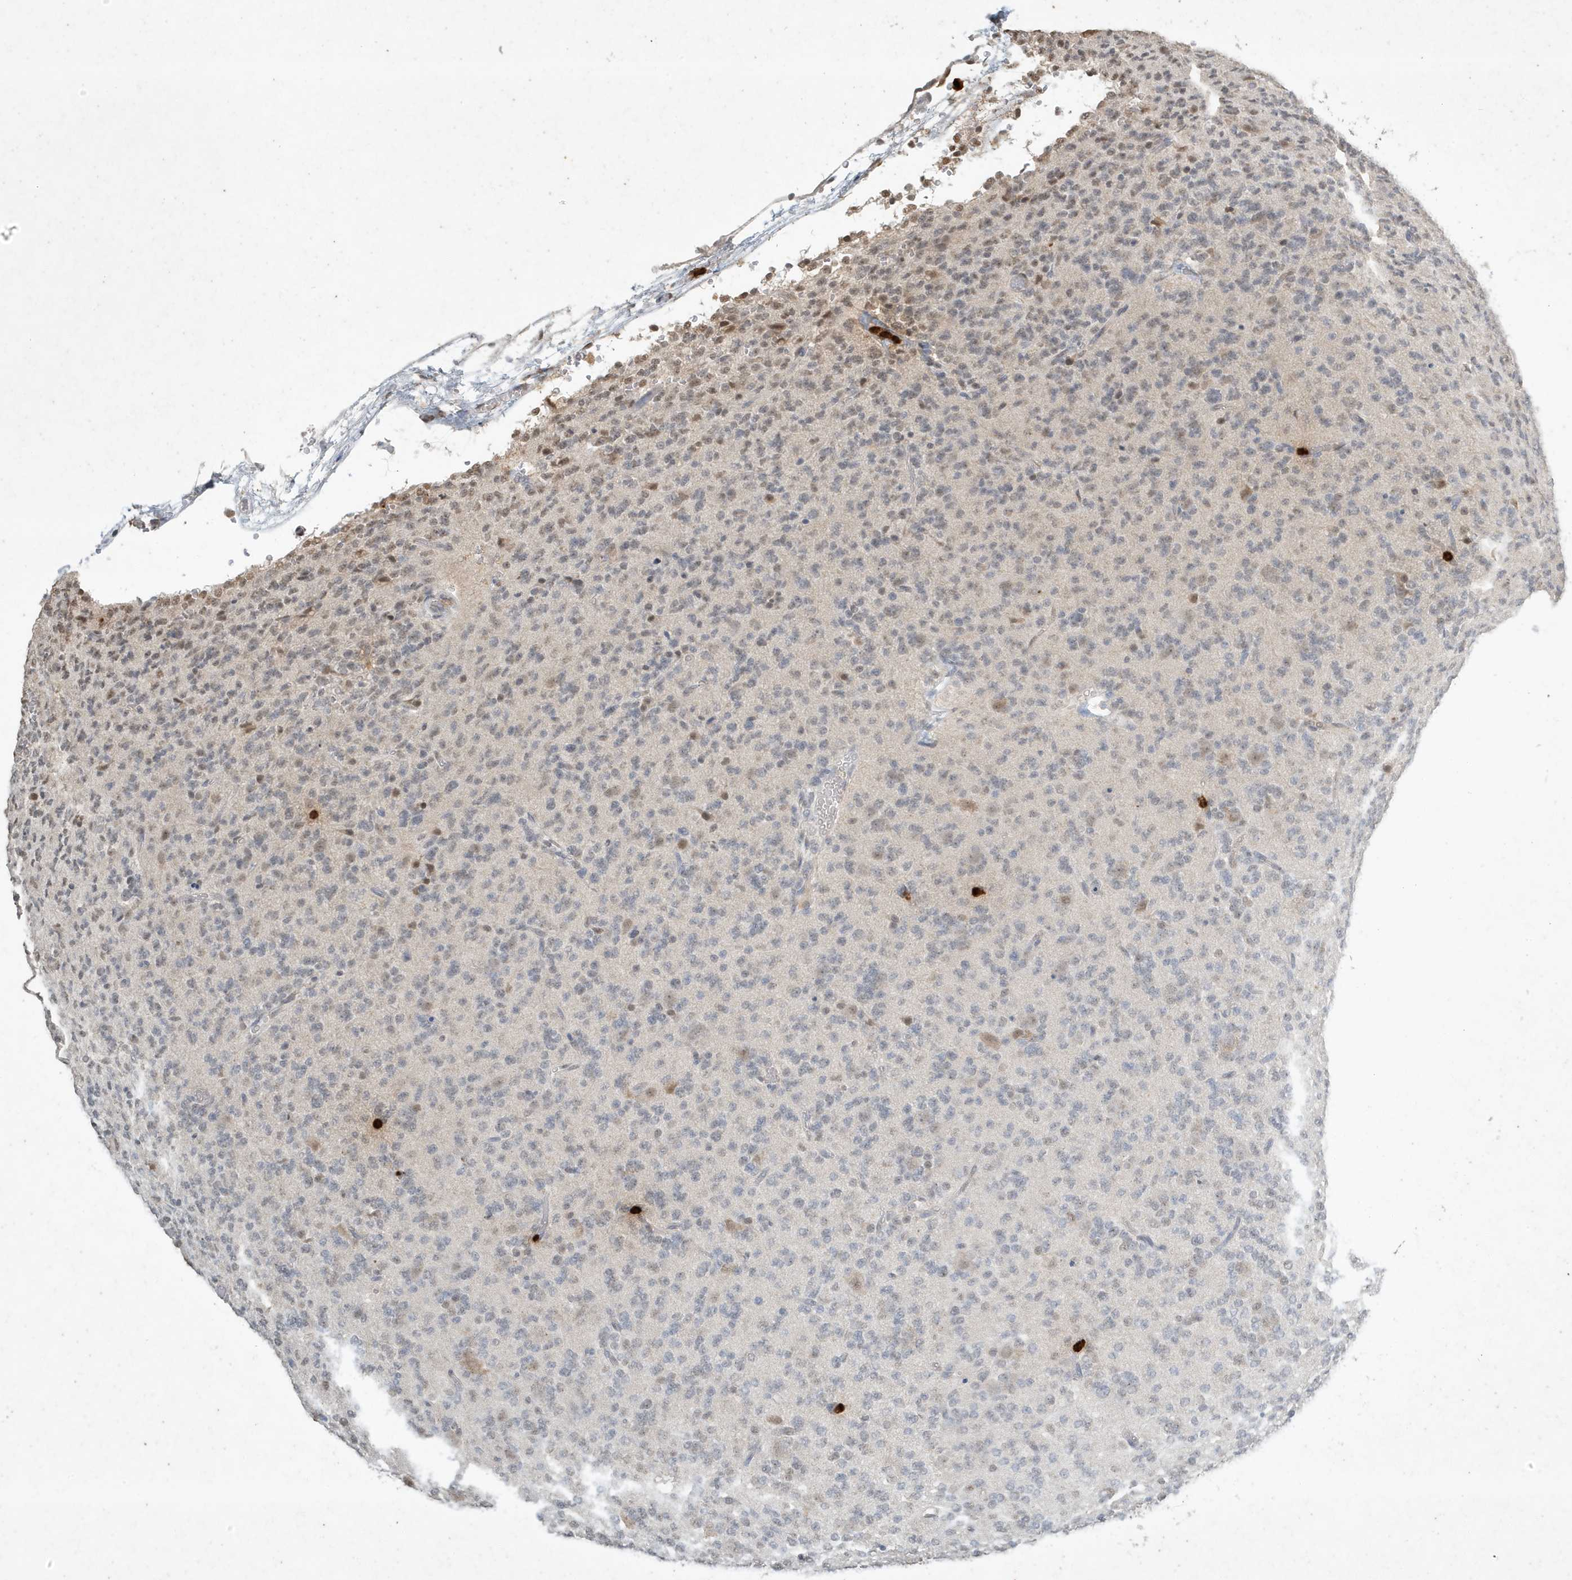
{"staining": {"intensity": "weak", "quantity": "25%-75%", "location": "nuclear"}, "tissue": "glioma", "cell_type": "Tumor cells", "image_type": "cancer", "snomed": [{"axis": "morphology", "description": "Glioma, malignant, Low grade"}, {"axis": "topography", "description": "Brain"}], "caption": "This histopathology image shows immunohistochemistry staining of glioma, with low weak nuclear expression in about 25%-75% of tumor cells.", "gene": "DEFA1", "patient": {"sex": "male", "age": 38}}